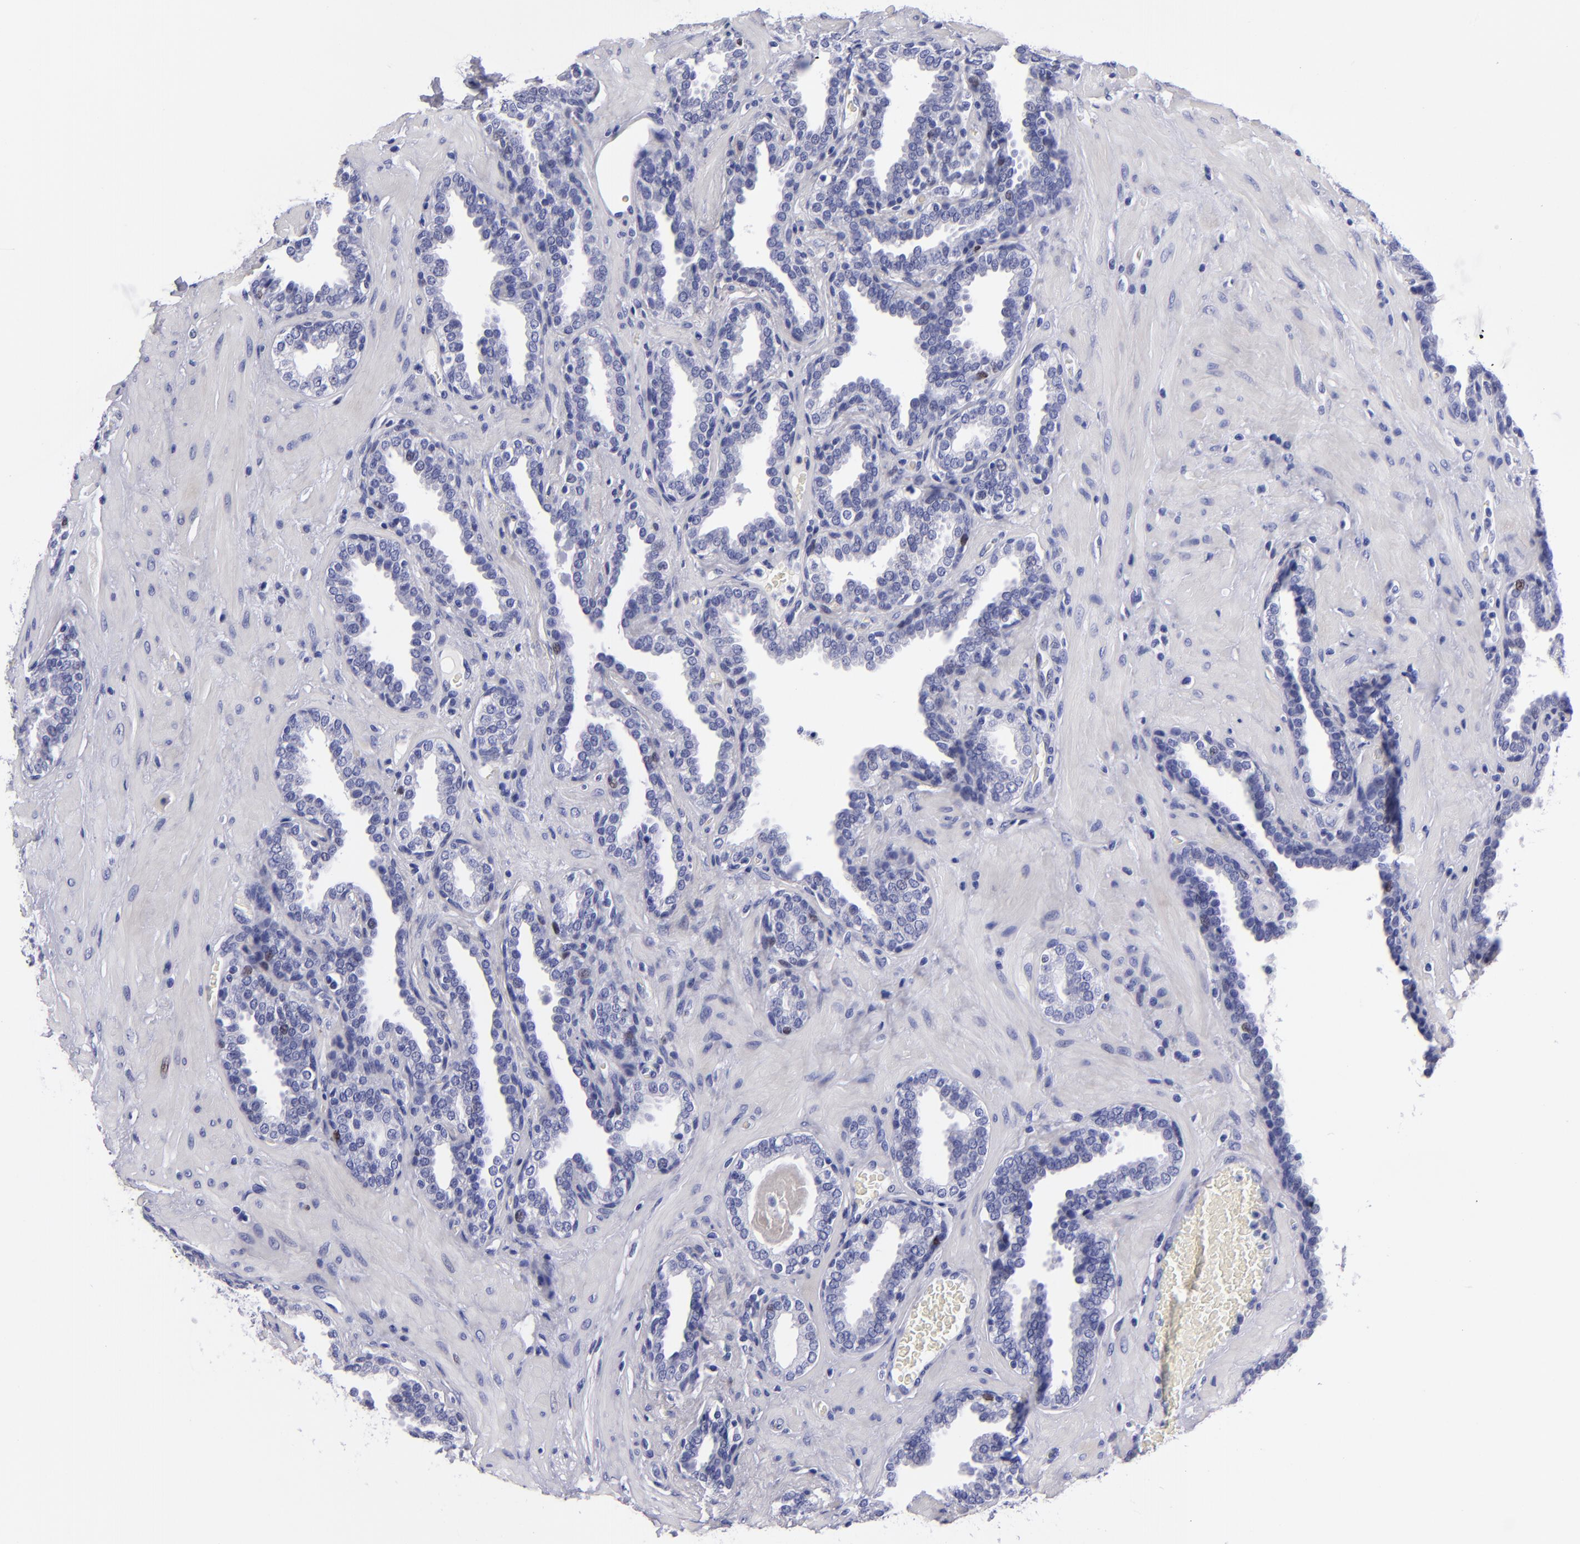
{"staining": {"intensity": "moderate", "quantity": "<25%", "location": "nuclear"}, "tissue": "prostate", "cell_type": "Glandular cells", "image_type": "normal", "snomed": [{"axis": "morphology", "description": "Normal tissue, NOS"}, {"axis": "topography", "description": "Prostate"}], "caption": "Benign prostate was stained to show a protein in brown. There is low levels of moderate nuclear expression in about <25% of glandular cells.", "gene": "MCM7", "patient": {"sex": "male", "age": 51}}